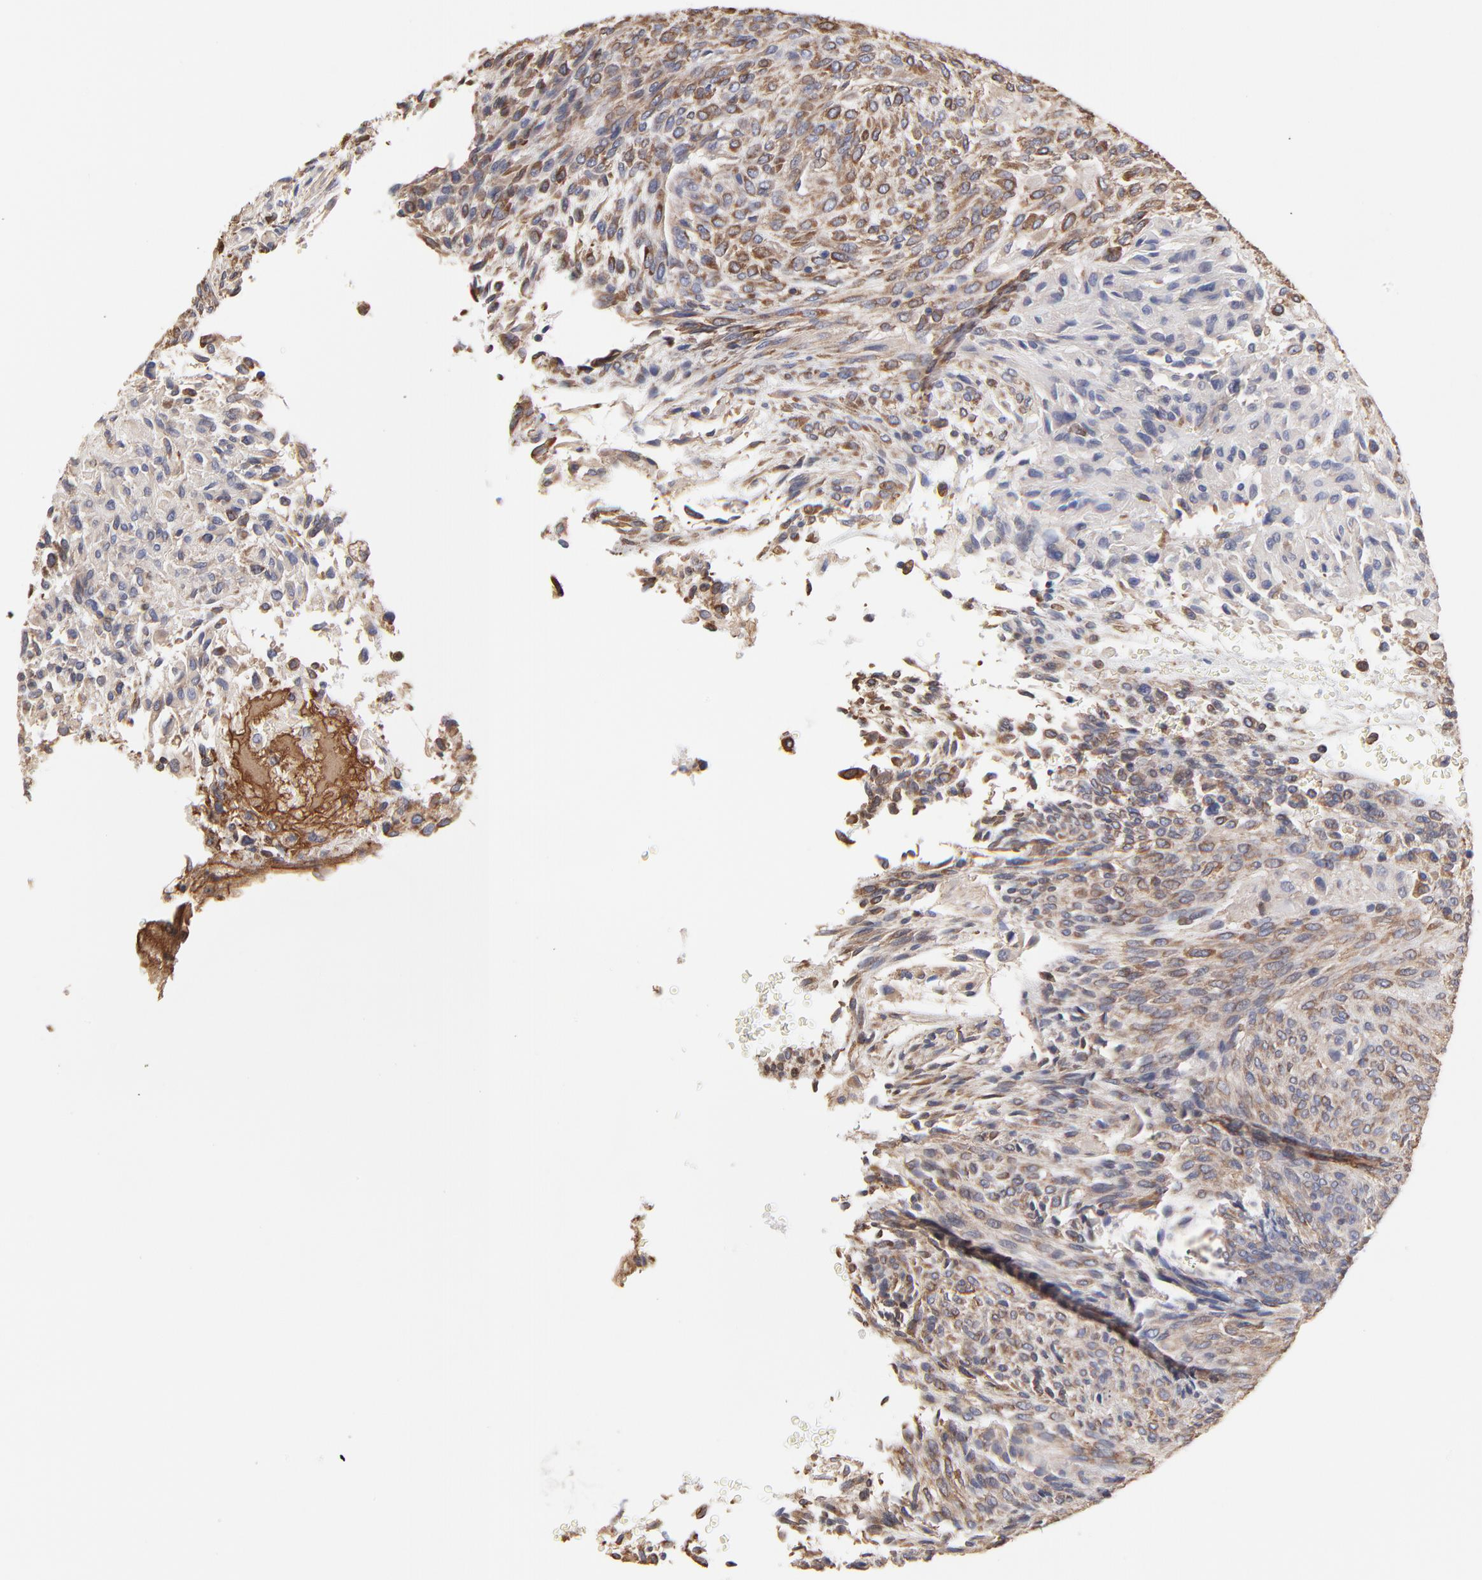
{"staining": {"intensity": "weak", "quantity": "25%-75%", "location": "cytoplasmic/membranous,nuclear"}, "tissue": "glioma", "cell_type": "Tumor cells", "image_type": "cancer", "snomed": [{"axis": "morphology", "description": "Glioma, malignant, High grade"}, {"axis": "topography", "description": "Cerebral cortex"}], "caption": "Malignant glioma (high-grade) was stained to show a protein in brown. There is low levels of weak cytoplasmic/membranous and nuclear staining in approximately 25%-75% of tumor cells. The staining was performed using DAB (3,3'-diaminobenzidine) to visualize the protein expression in brown, while the nuclei were stained in blue with hematoxylin (Magnification: 20x).", "gene": "LRCH2", "patient": {"sex": "female", "age": 55}}